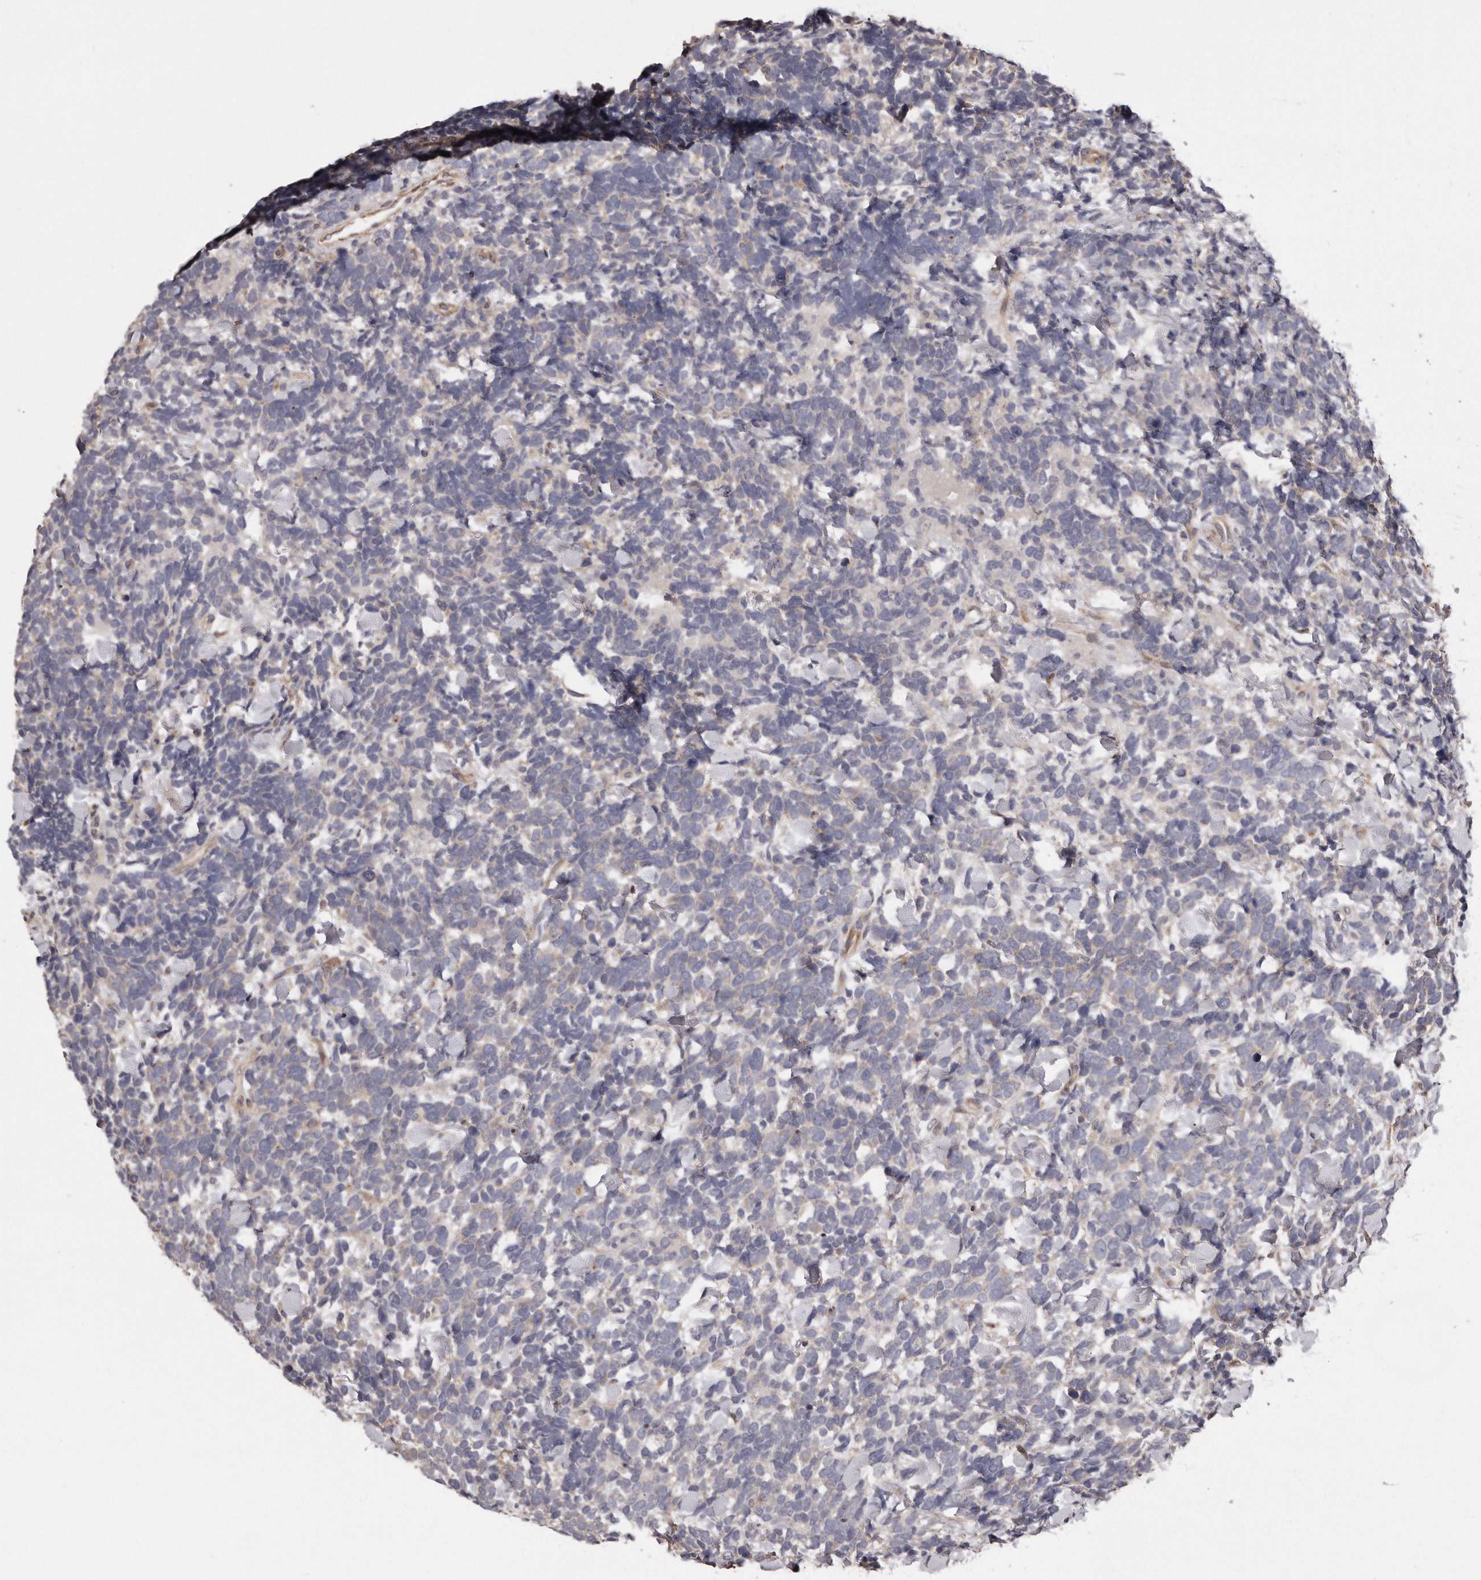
{"staining": {"intensity": "negative", "quantity": "none", "location": "none"}, "tissue": "urothelial cancer", "cell_type": "Tumor cells", "image_type": "cancer", "snomed": [{"axis": "morphology", "description": "Urothelial carcinoma, High grade"}, {"axis": "topography", "description": "Urinary bladder"}], "caption": "Human urothelial cancer stained for a protein using immunohistochemistry (IHC) shows no staining in tumor cells.", "gene": "ARMCX1", "patient": {"sex": "female", "age": 82}}